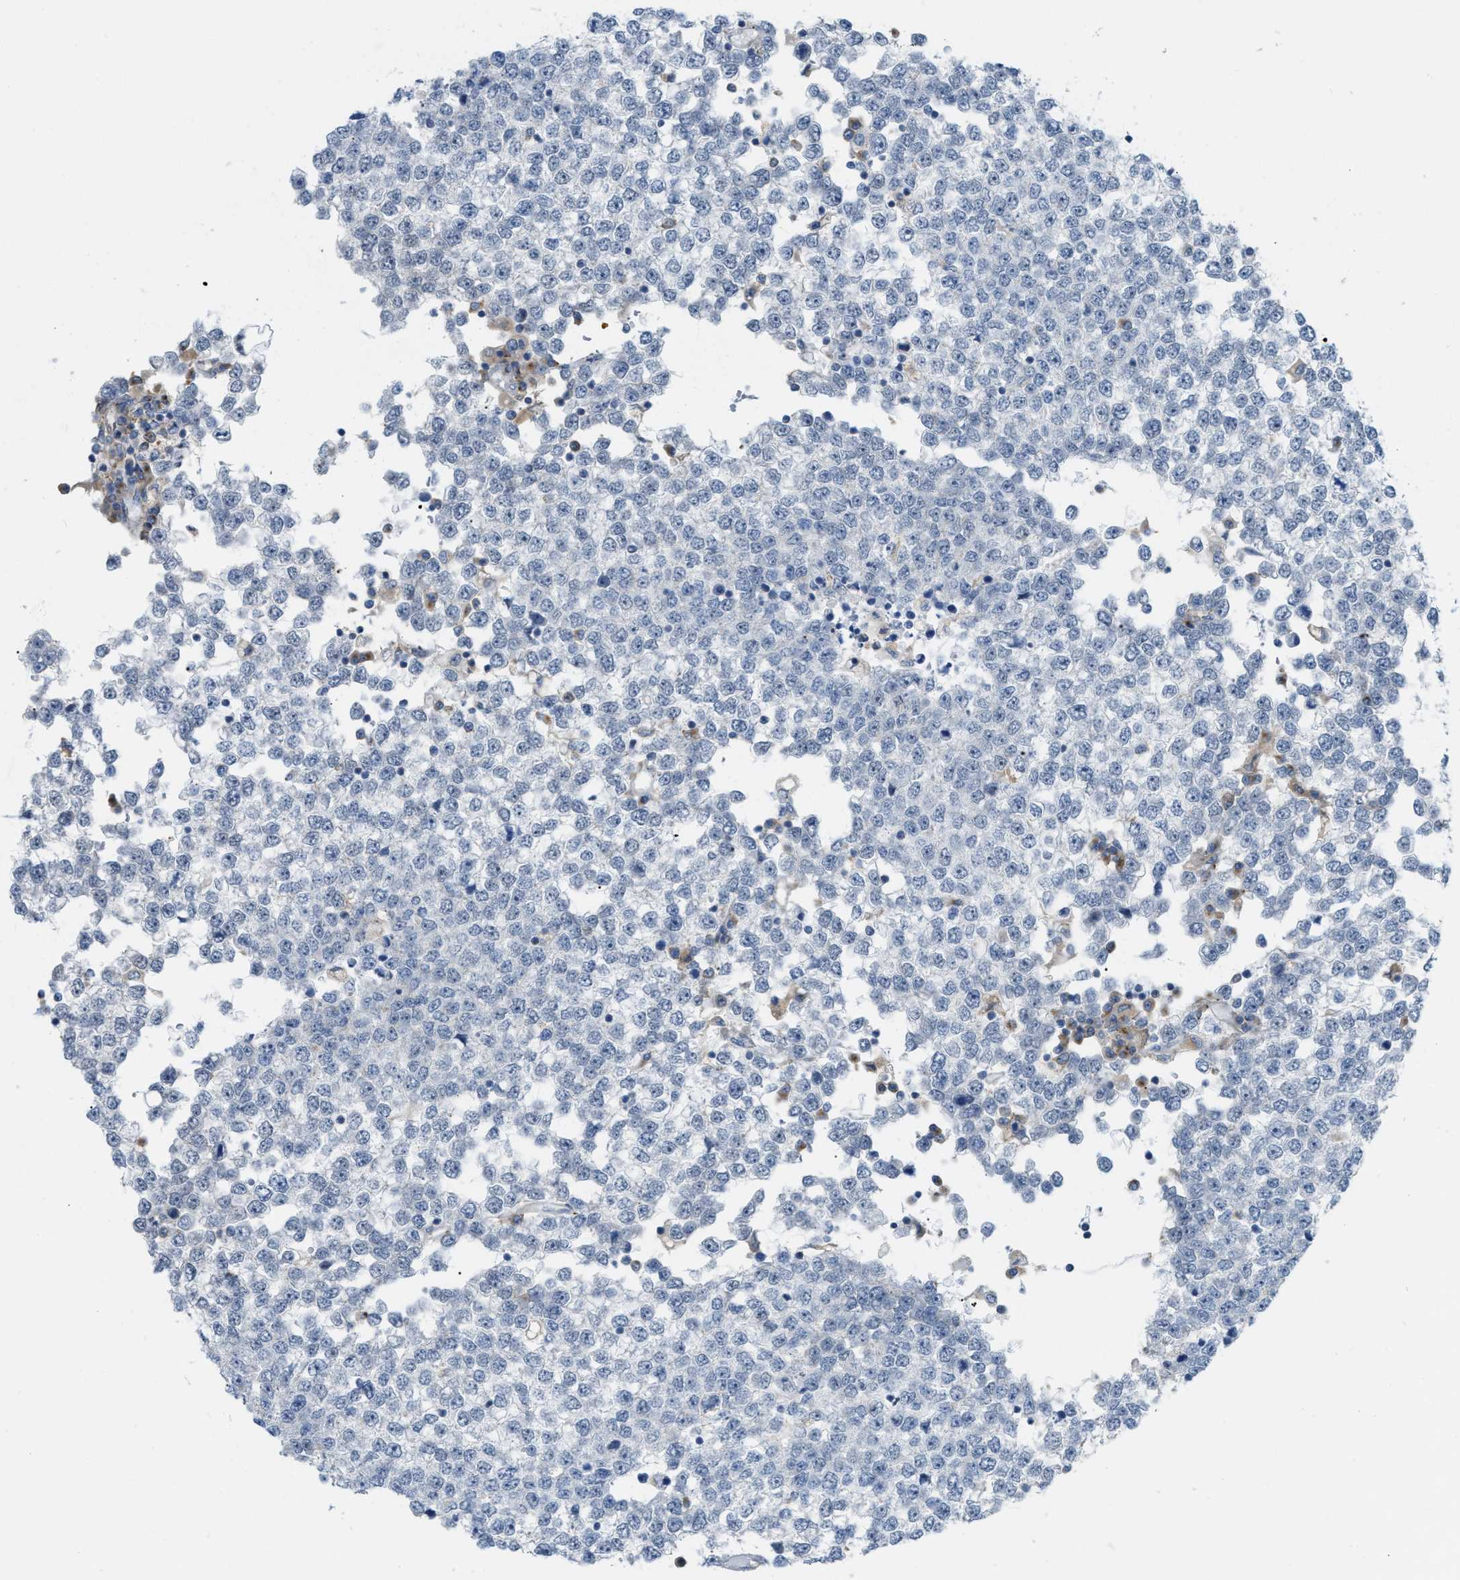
{"staining": {"intensity": "negative", "quantity": "none", "location": "none"}, "tissue": "testis cancer", "cell_type": "Tumor cells", "image_type": "cancer", "snomed": [{"axis": "morphology", "description": "Seminoma, NOS"}, {"axis": "topography", "description": "Testis"}], "caption": "DAB immunohistochemical staining of testis seminoma shows no significant expression in tumor cells.", "gene": "LMBRD1", "patient": {"sex": "male", "age": 65}}